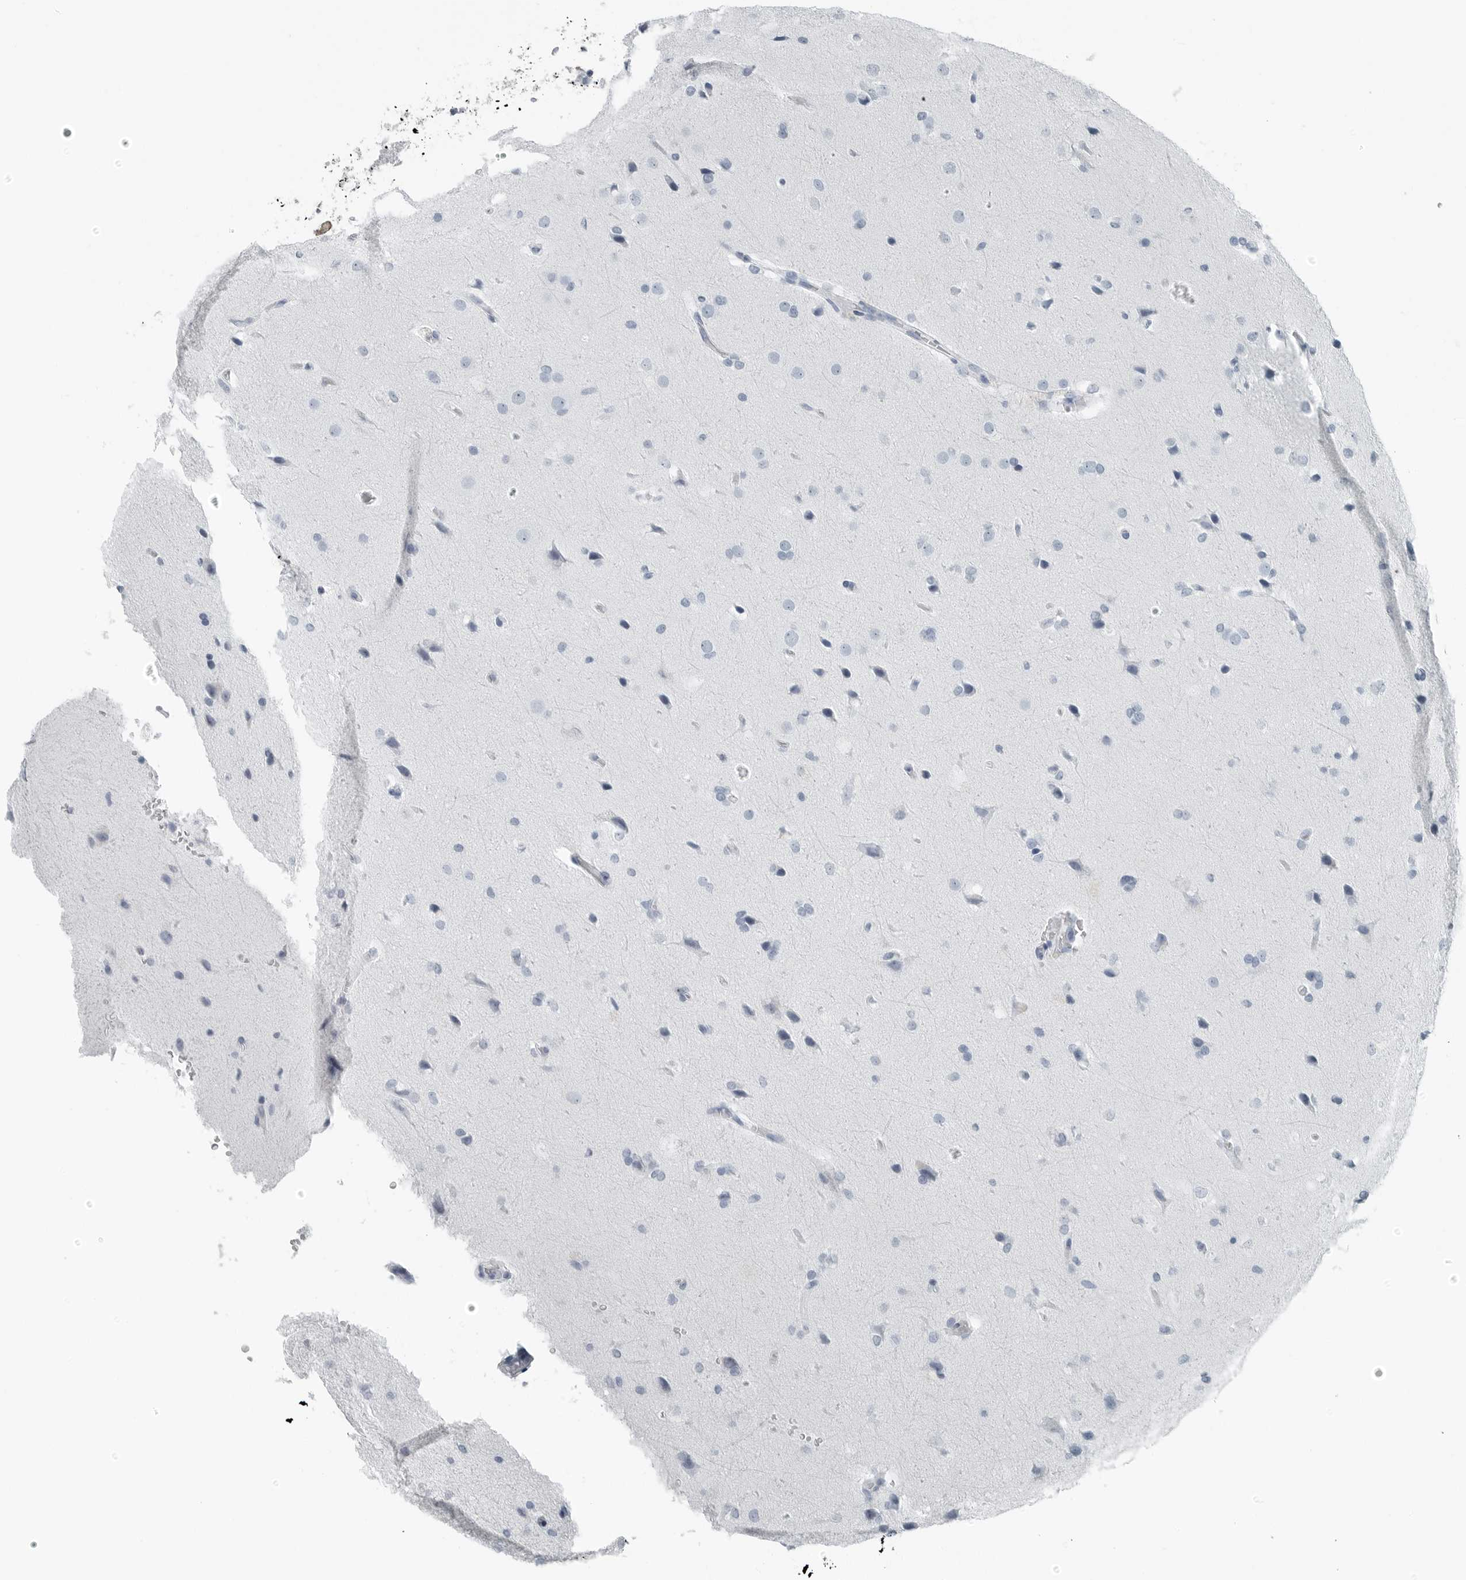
{"staining": {"intensity": "negative", "quantity": "none", "location": "none"}, "tissue": "glioma", "cell_type": "Tumor cells", "image_type": "cancer", "snomed": [{"axis": "morphology", "description": "Glioma, malignant, Low grade"}, {"axis": "topography", "description": "Brain"}], "caption": "This is a image of IHC staining of glioma, which shows no expression in tumor cells.", "gene": "FABP6", "patient": {"sex": "female", "age": 37}}